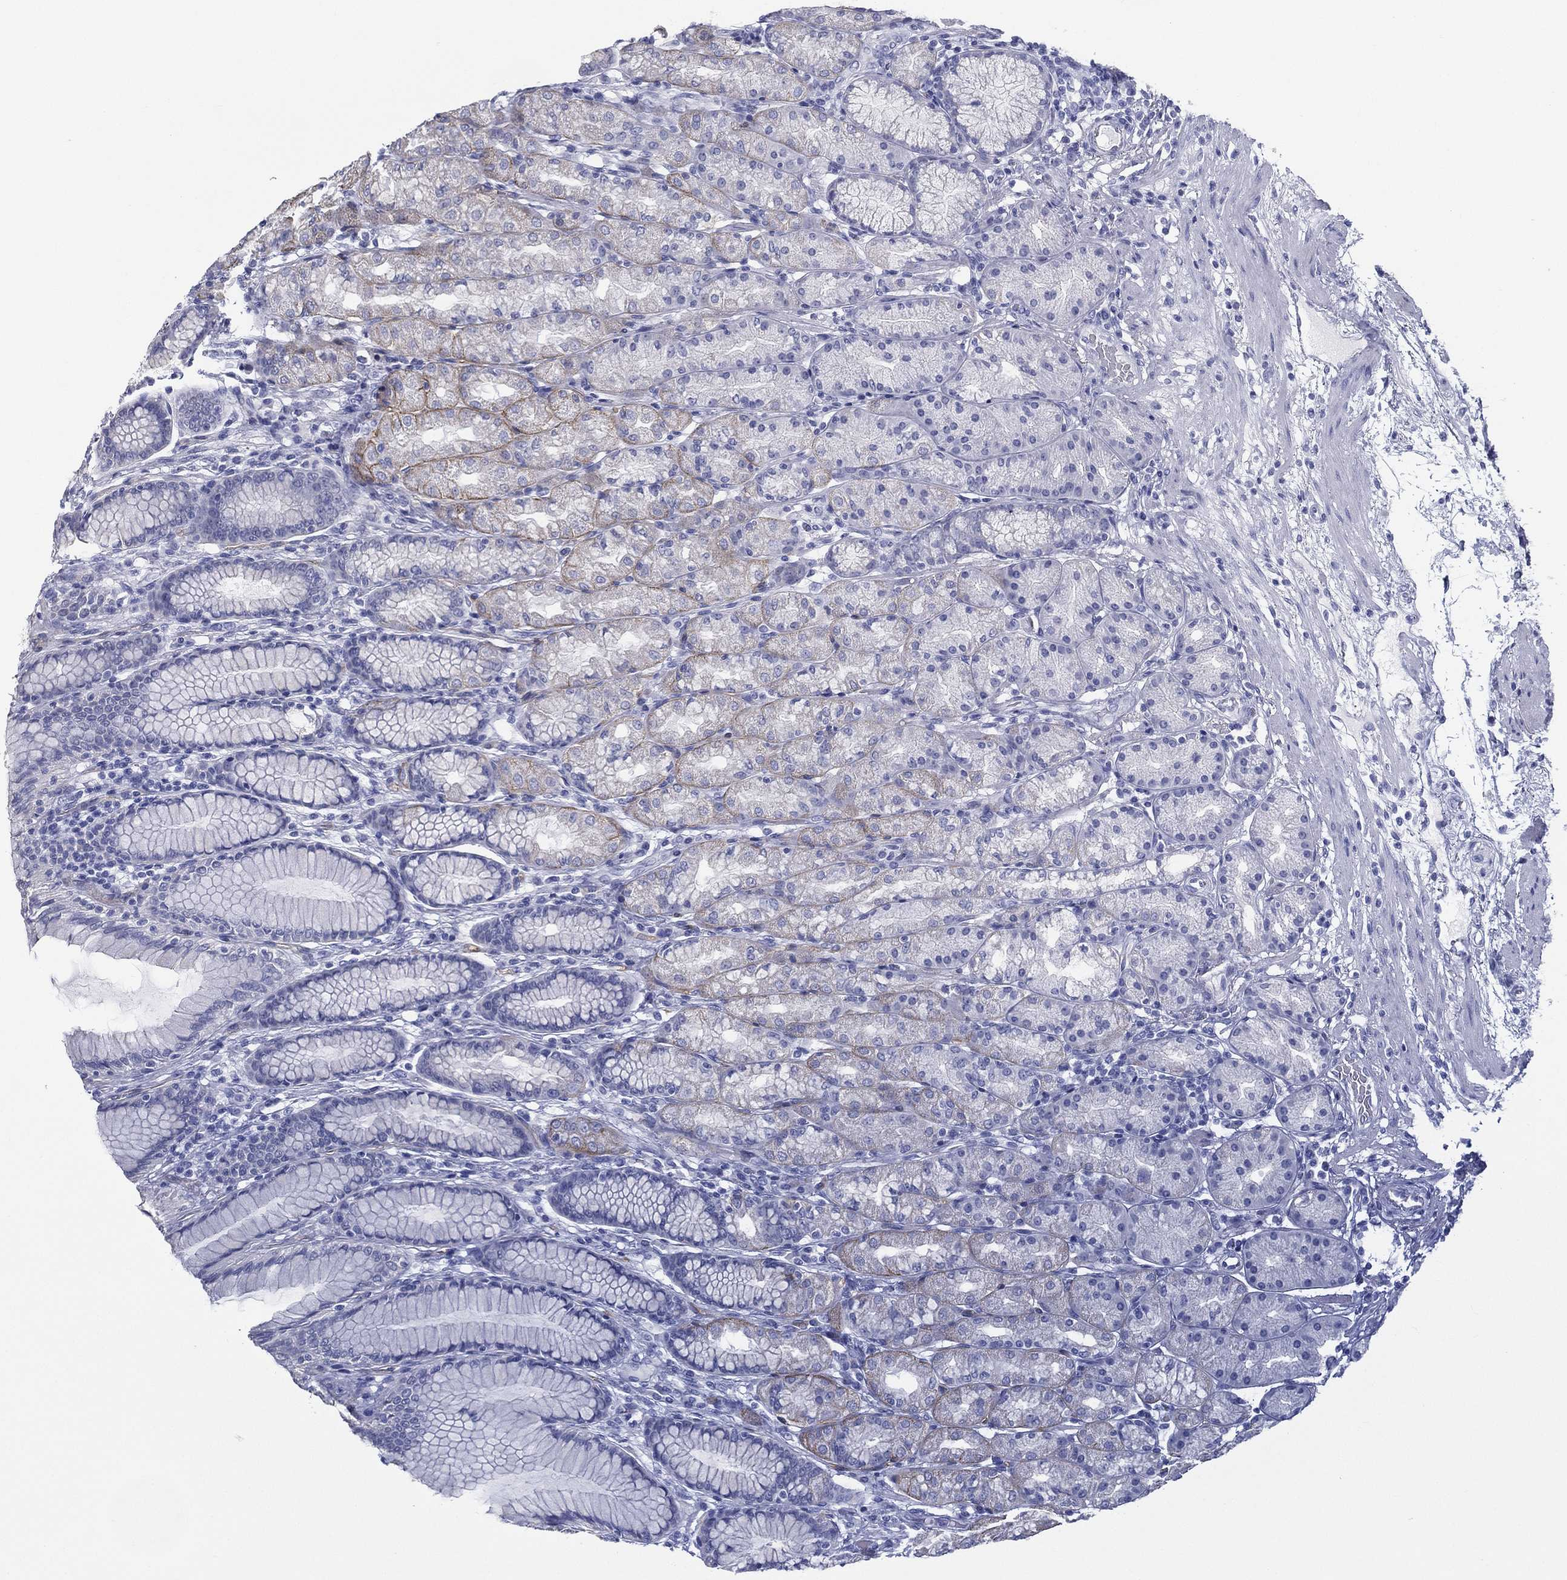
{"staining": {"intensity": "moderate", "quantity": "<25%", "location": "cytoplasmic/membranous"}, "tissue": "stomach", "cell_type": "Glandular cells", "image_type": "normal", "snomed": [{"axis": "morphology", "description": "Normal tissue, NOS"}, {"axis": "morphology", "description": "Adenocarcinoma, NOS"}, {"axis": "topography", "description": "Stomach"}], "caption": "Stomach stained with immunohistochemistry (IHC) demonstrates moderate cytoplasmic/membranous positivity in about <25% of glandular cells.", "gene": "RSPH4A", "patient": {"sex": "female", "age": 79}}